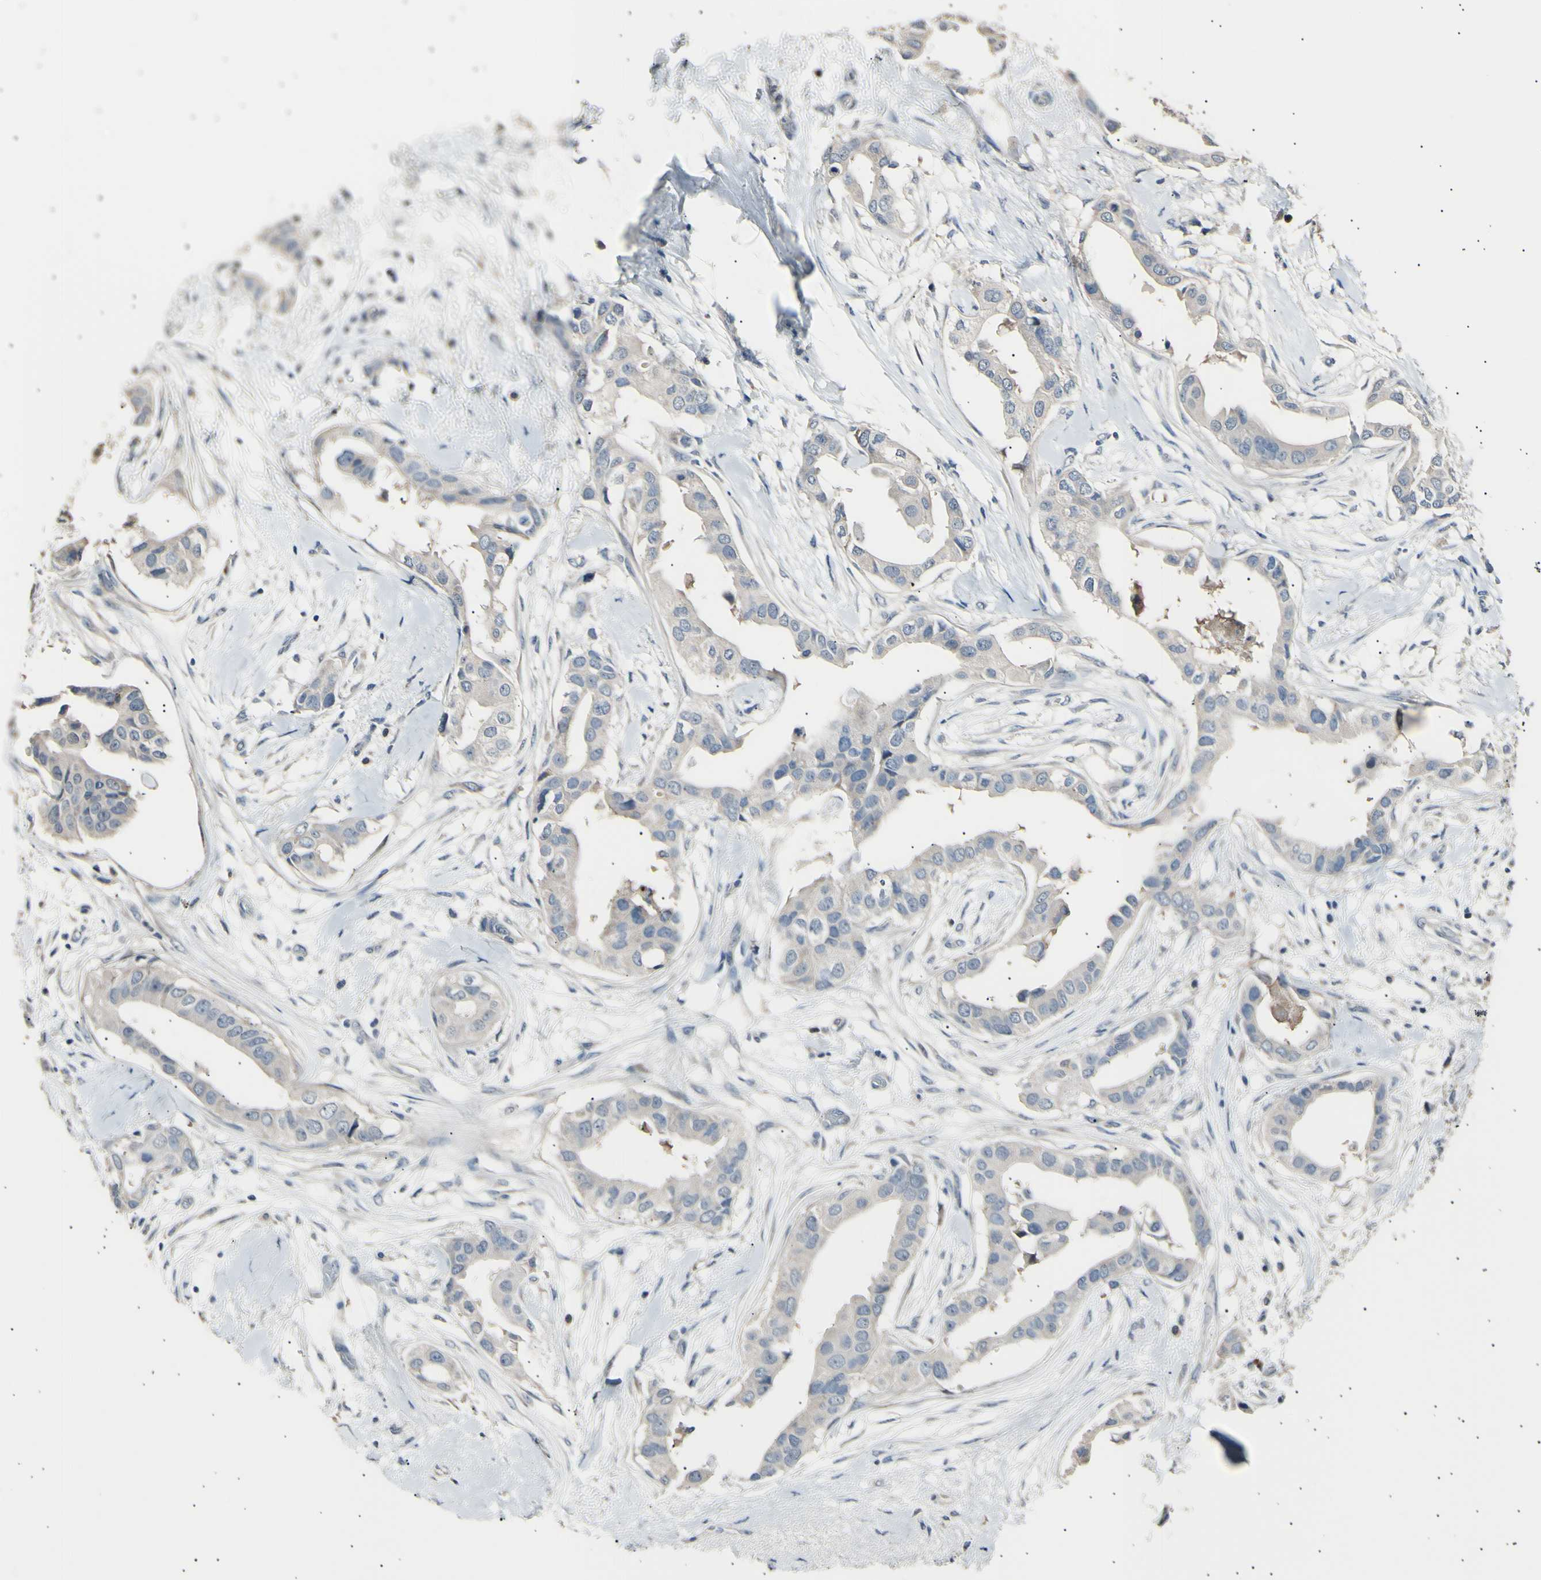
{"staining": {"intensity": "negative", "quantity": "none", "location": "none"}, "tissue": "breast cancer", "cell_type": "Tumor cells", "image_type": "cancer", "snomed": [{"axis": "morphology", "description": "Duct carcinoma"}, {"axis": "topography", "description": "Breast"}], "caption": "Immunohistochemistry (IHC) of human breast invasive ductal carcinoma displays no expression in tumor cells. Brightfield microscopy of IHC stained with DAB (3,3'-diaminobenzidine) (brown) and hematoxylin (blue), captured at high magnification.", "gene": "LDLR", "patient": {"sex": "female", "age": 40}}